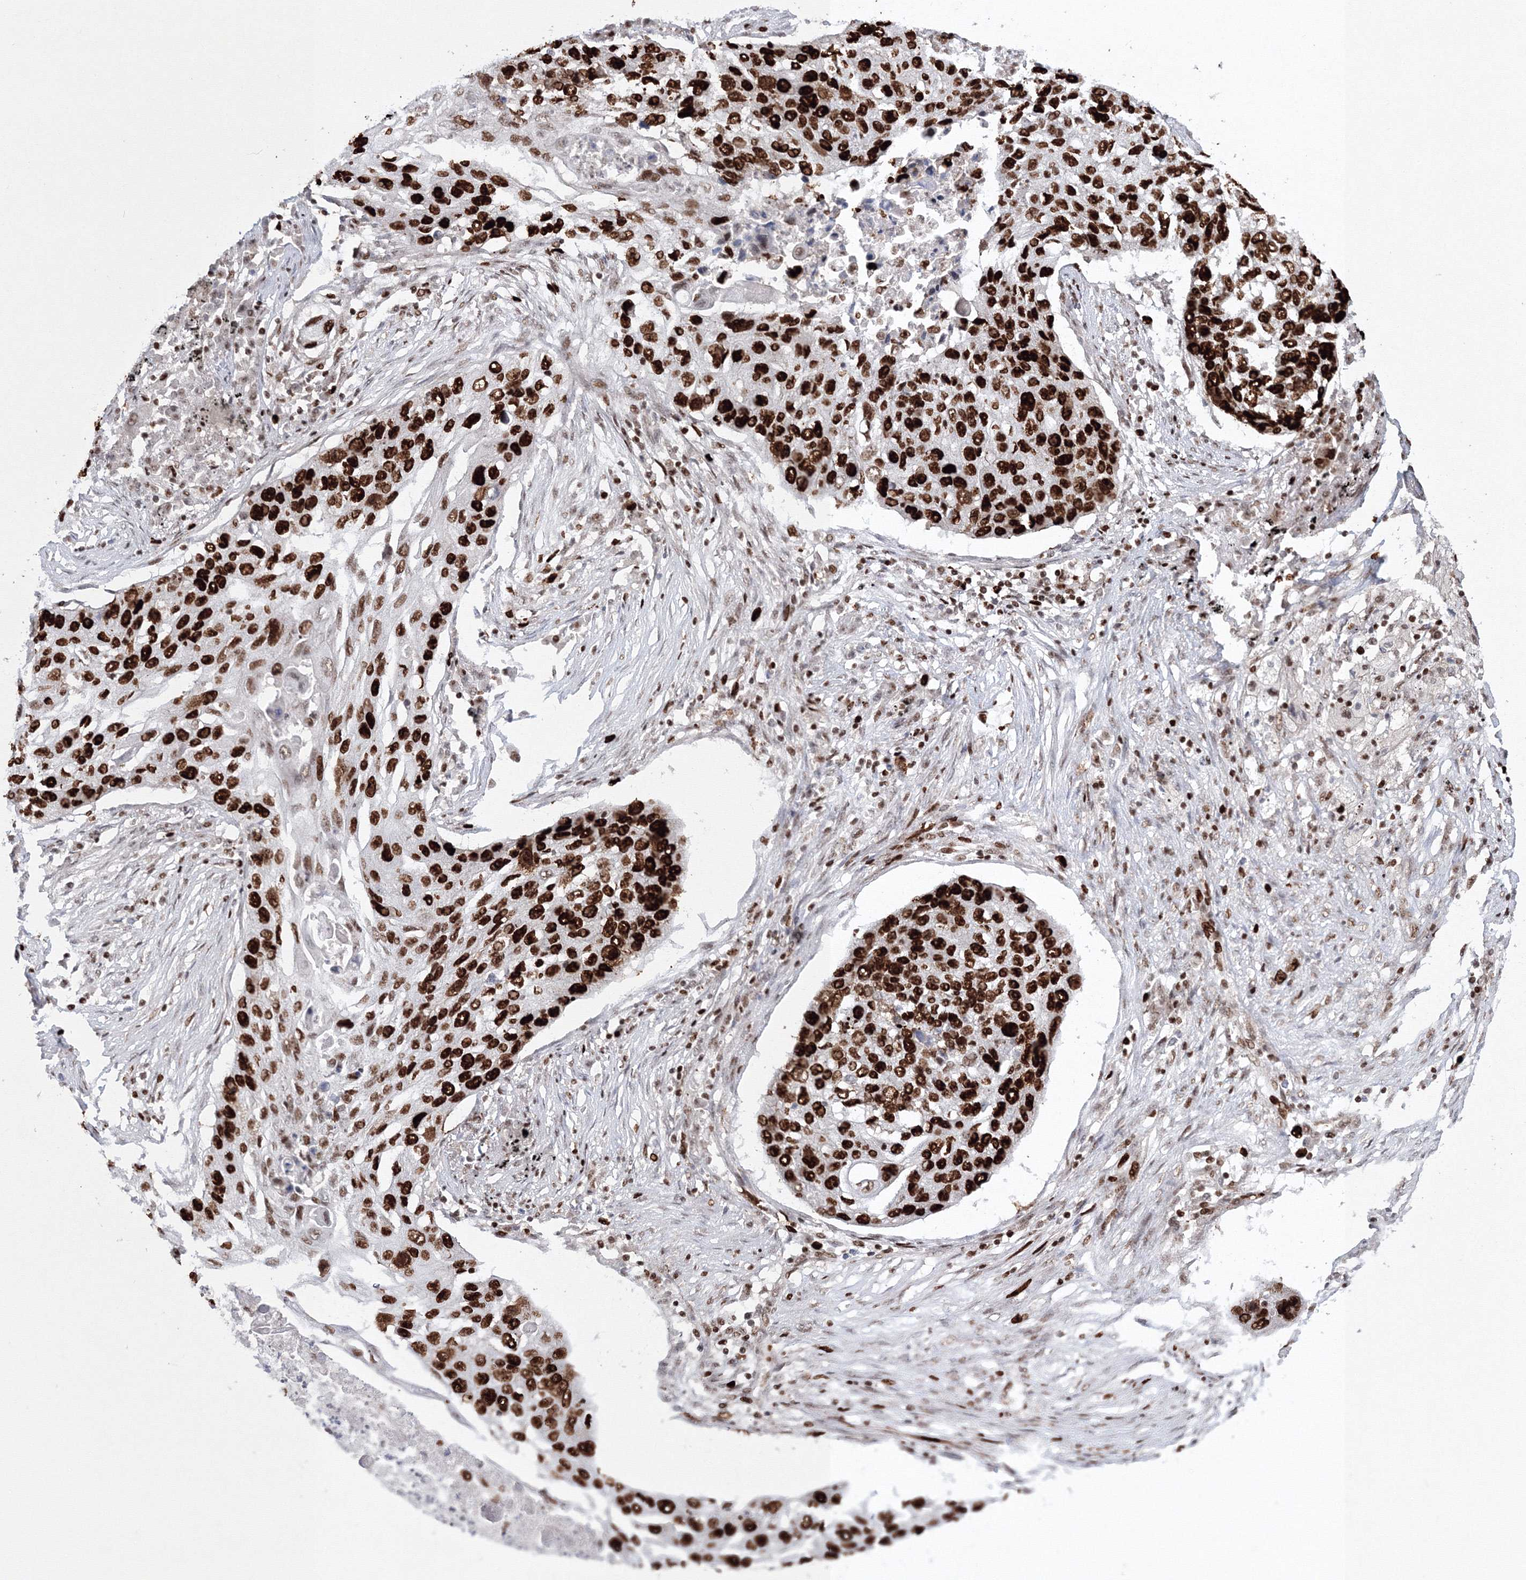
{"staining": {"intensity": "strong", "quantity": ">75%", "location": "nuclear"}, "tissue": "lung cancer", "cell_type": "Tumor cells", "image_type": "cancer", "snomed": [{"axis": "morphology", "description": "Squamous cell carcinoma, NOS"}, {"axis": "topography", "description": "Lung"}], "caption": "This micrograph displays immunohistochemistry (IHC) staining of human lung cancer, with high strong nuclear positivity in about >75% of tumor cells.", "gene": "LIG1", "patient": {"sex": "female", "age": 63}}